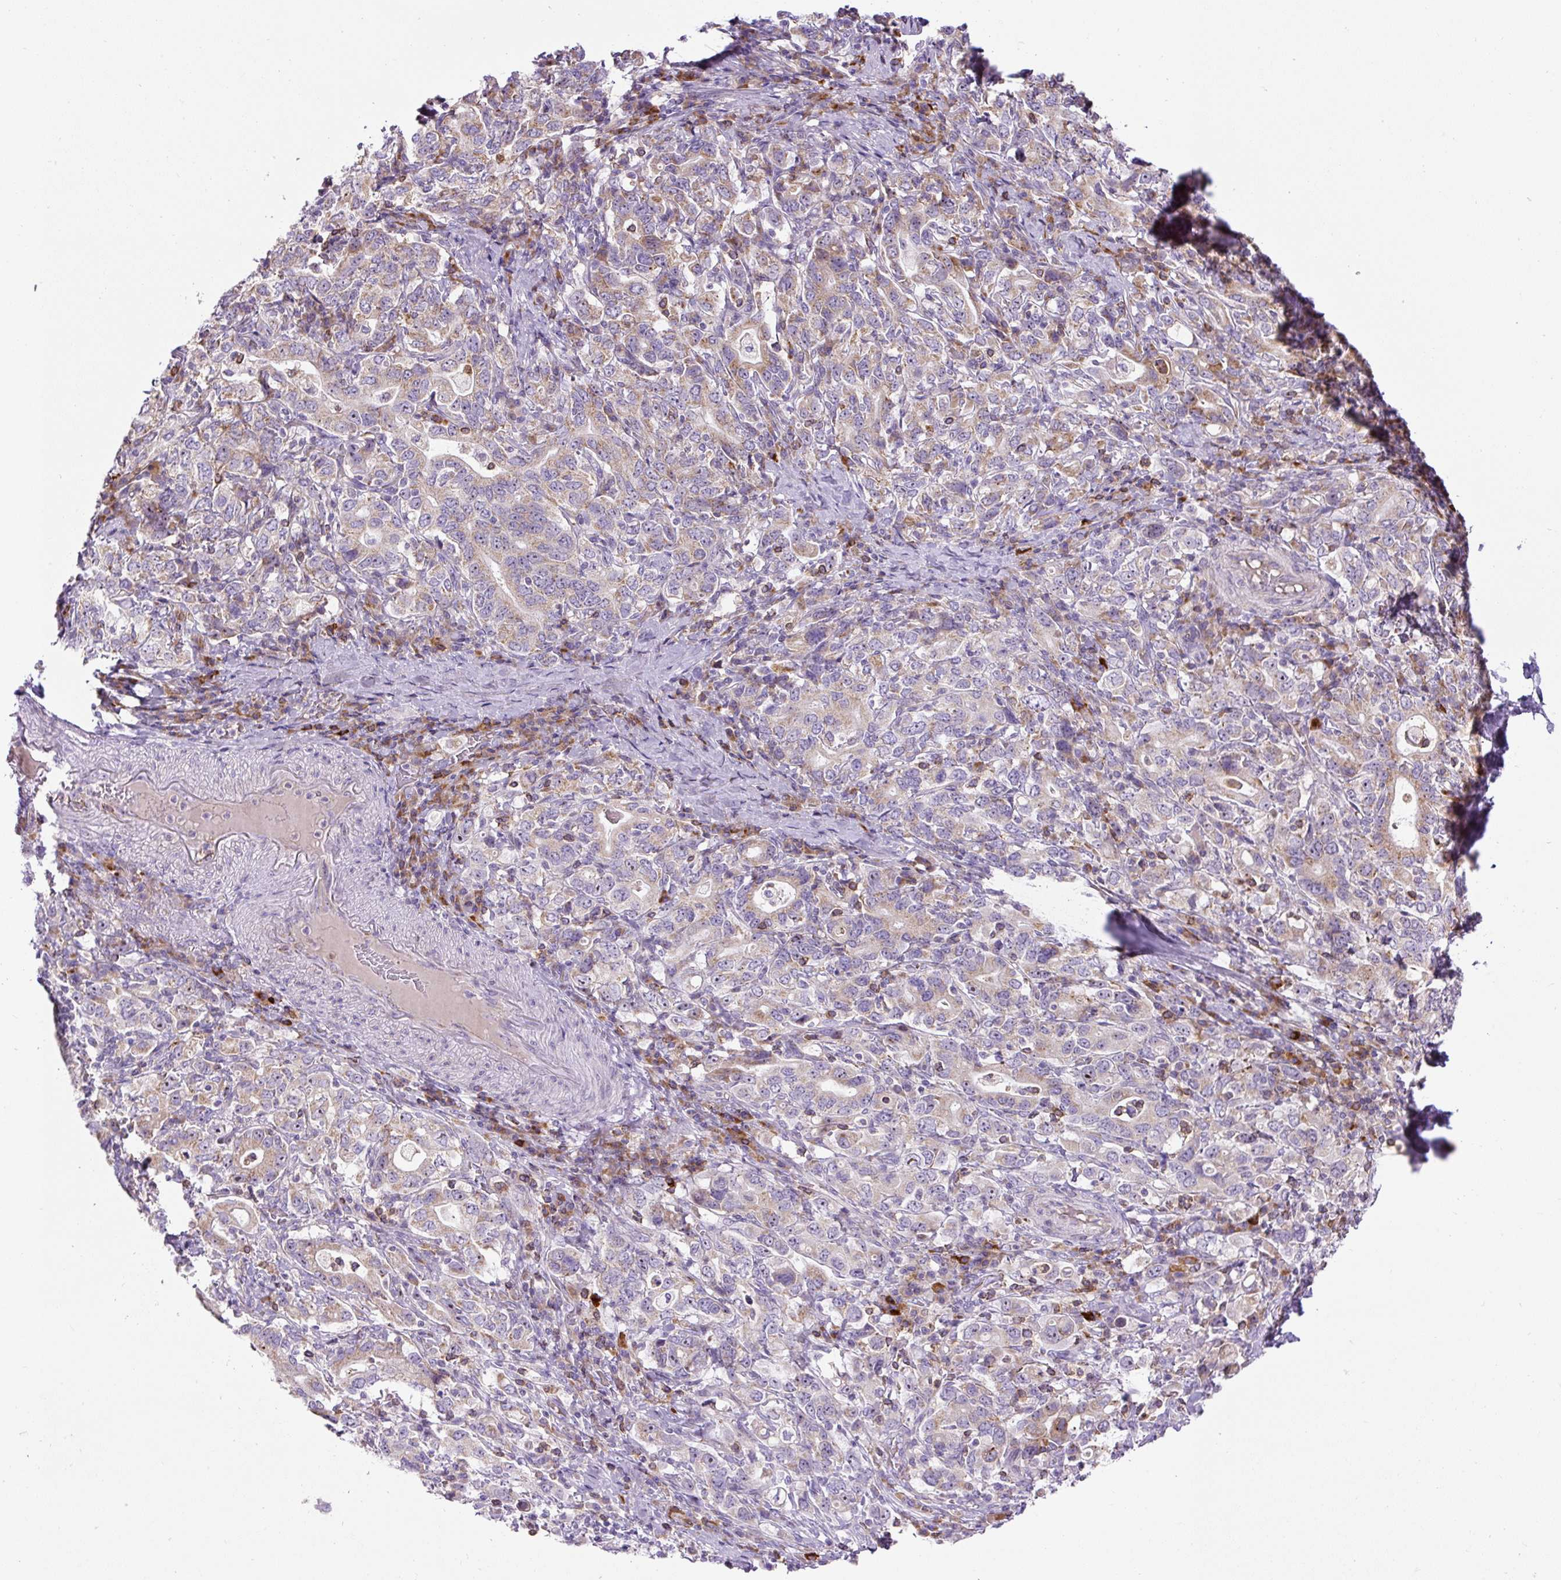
{"staining": {"intensity": "weak", "quantity": "25%-75%", "location": "cytoplasmic/membranous"}, "tissue": "stomach cancer", "cell_type": "Tumor cells", "image_type": "cancer", "snomed": [{"axis": "morphology", "description": "Adenocarcinoma, NOS"}, {"axis": "topography", "description": "Stomach, upper"}, {"axis": "topography", "description": "Stomach"}], "caption": "Immunohistochemical staining of stomach cancer shows low levels of weak cytoplasmic/membranous protein expression in about 25%-75% of tumor cells. The staining was performed using DAB (3,3'-diaminobenzidine) to visualize the protein expression in brown, while the nuclei were stained in blue with hematoxylin (Magnification: 20x).", "gene": "ZNF596", "patient": {"sex": "male", "age": 62}}